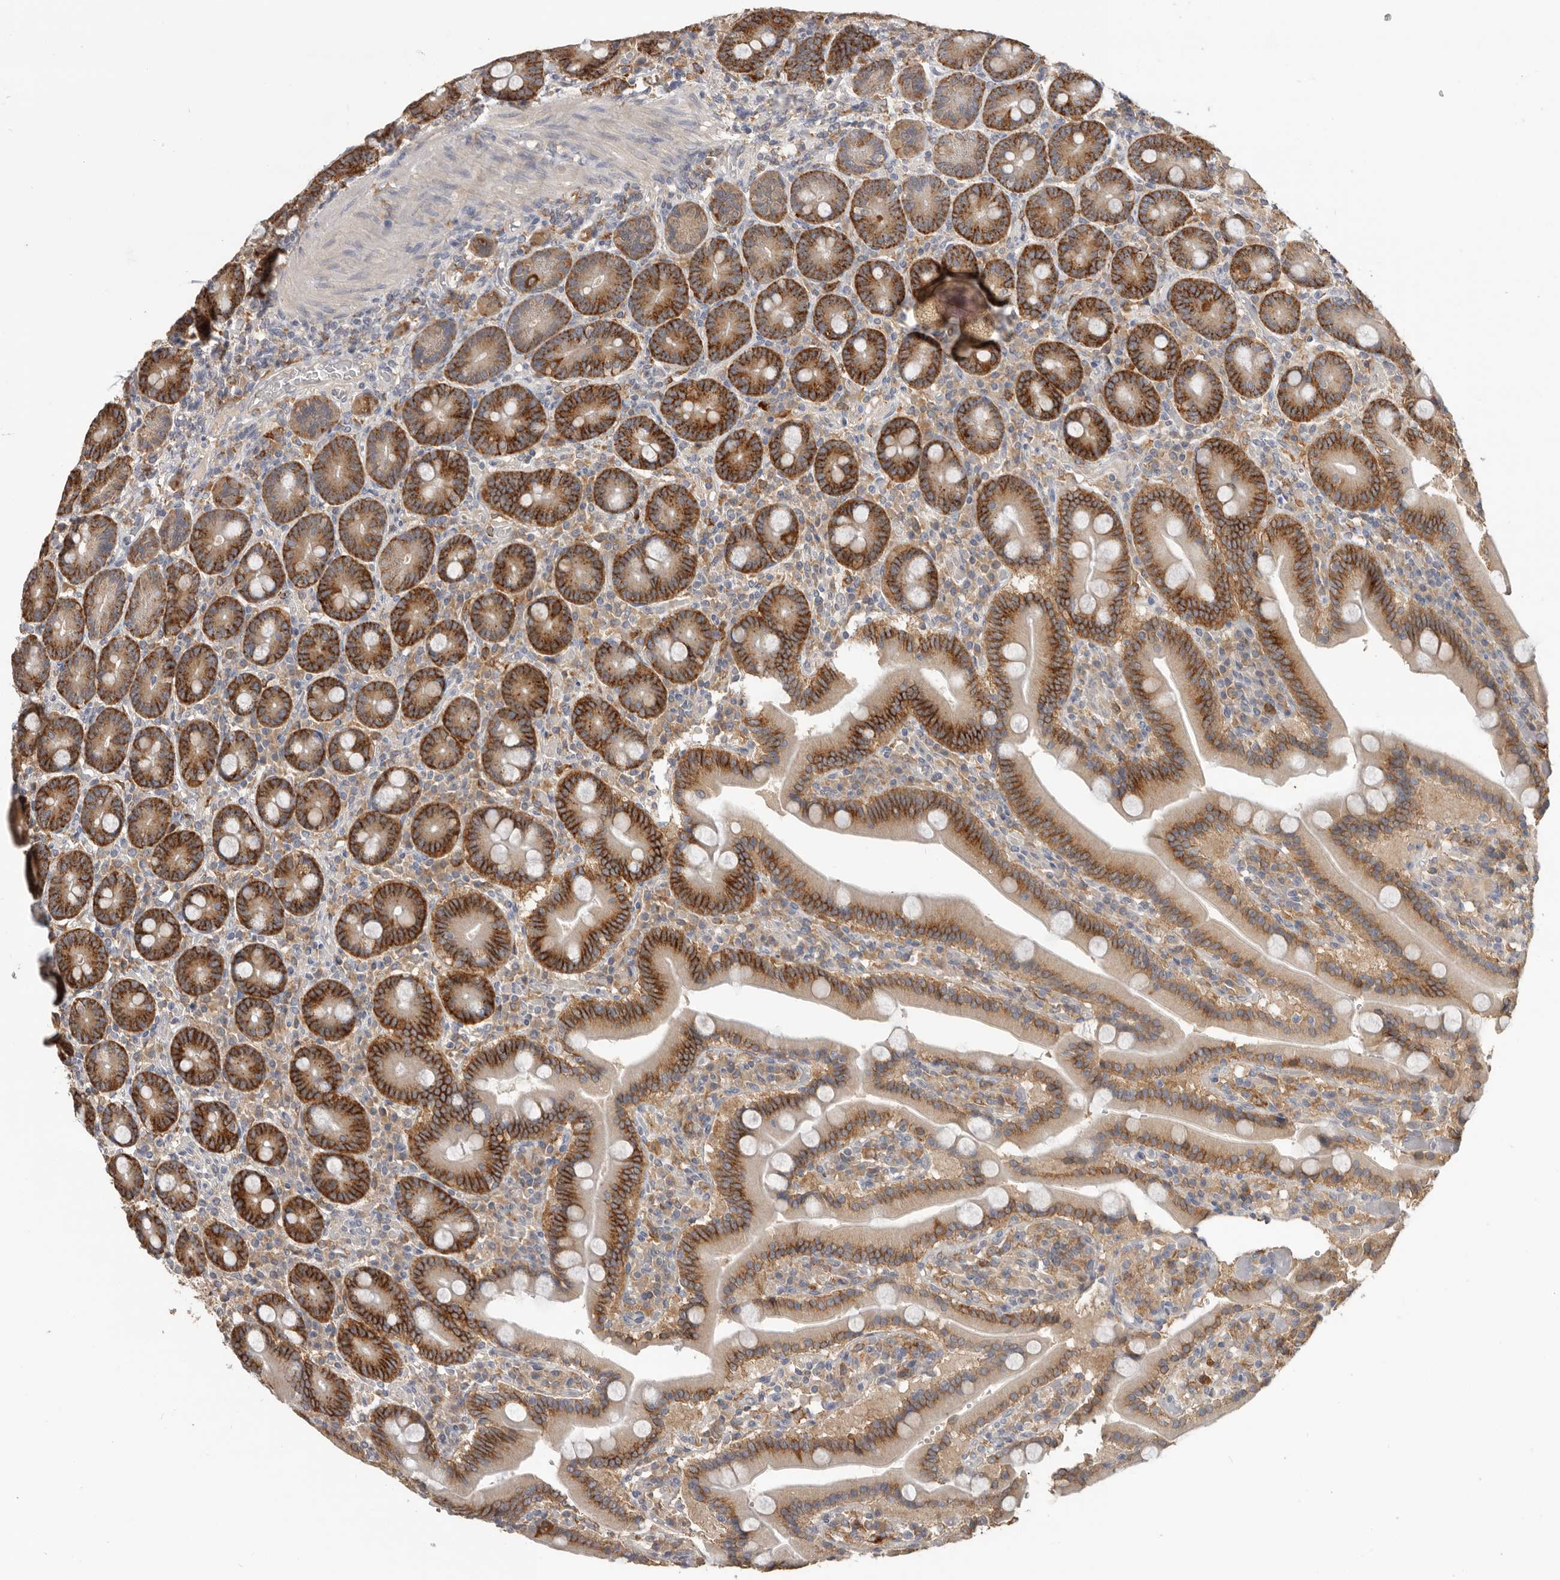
{"staining": {"intensity": "strong", "quantity": ">75%", "location": "cytoplasmic/membranous"}, "tissue": "duodenum", "cell_type": "Glandular cells", "image_type": "normal", "snomed": [{"axis": "morphology", "description": "Normal tissue, NOS"}, {"axis": "topography", "description": "Duodenum"}], "caption": "An immunohistochemistry micrograph of unremarkable tissue is shown. Protein staining in brown labels strong cytoplasmic/membranous positivity in duodenum within glandular cells.", "gene": "TFRC", "patient": {"sex": "female", "age": 62}}